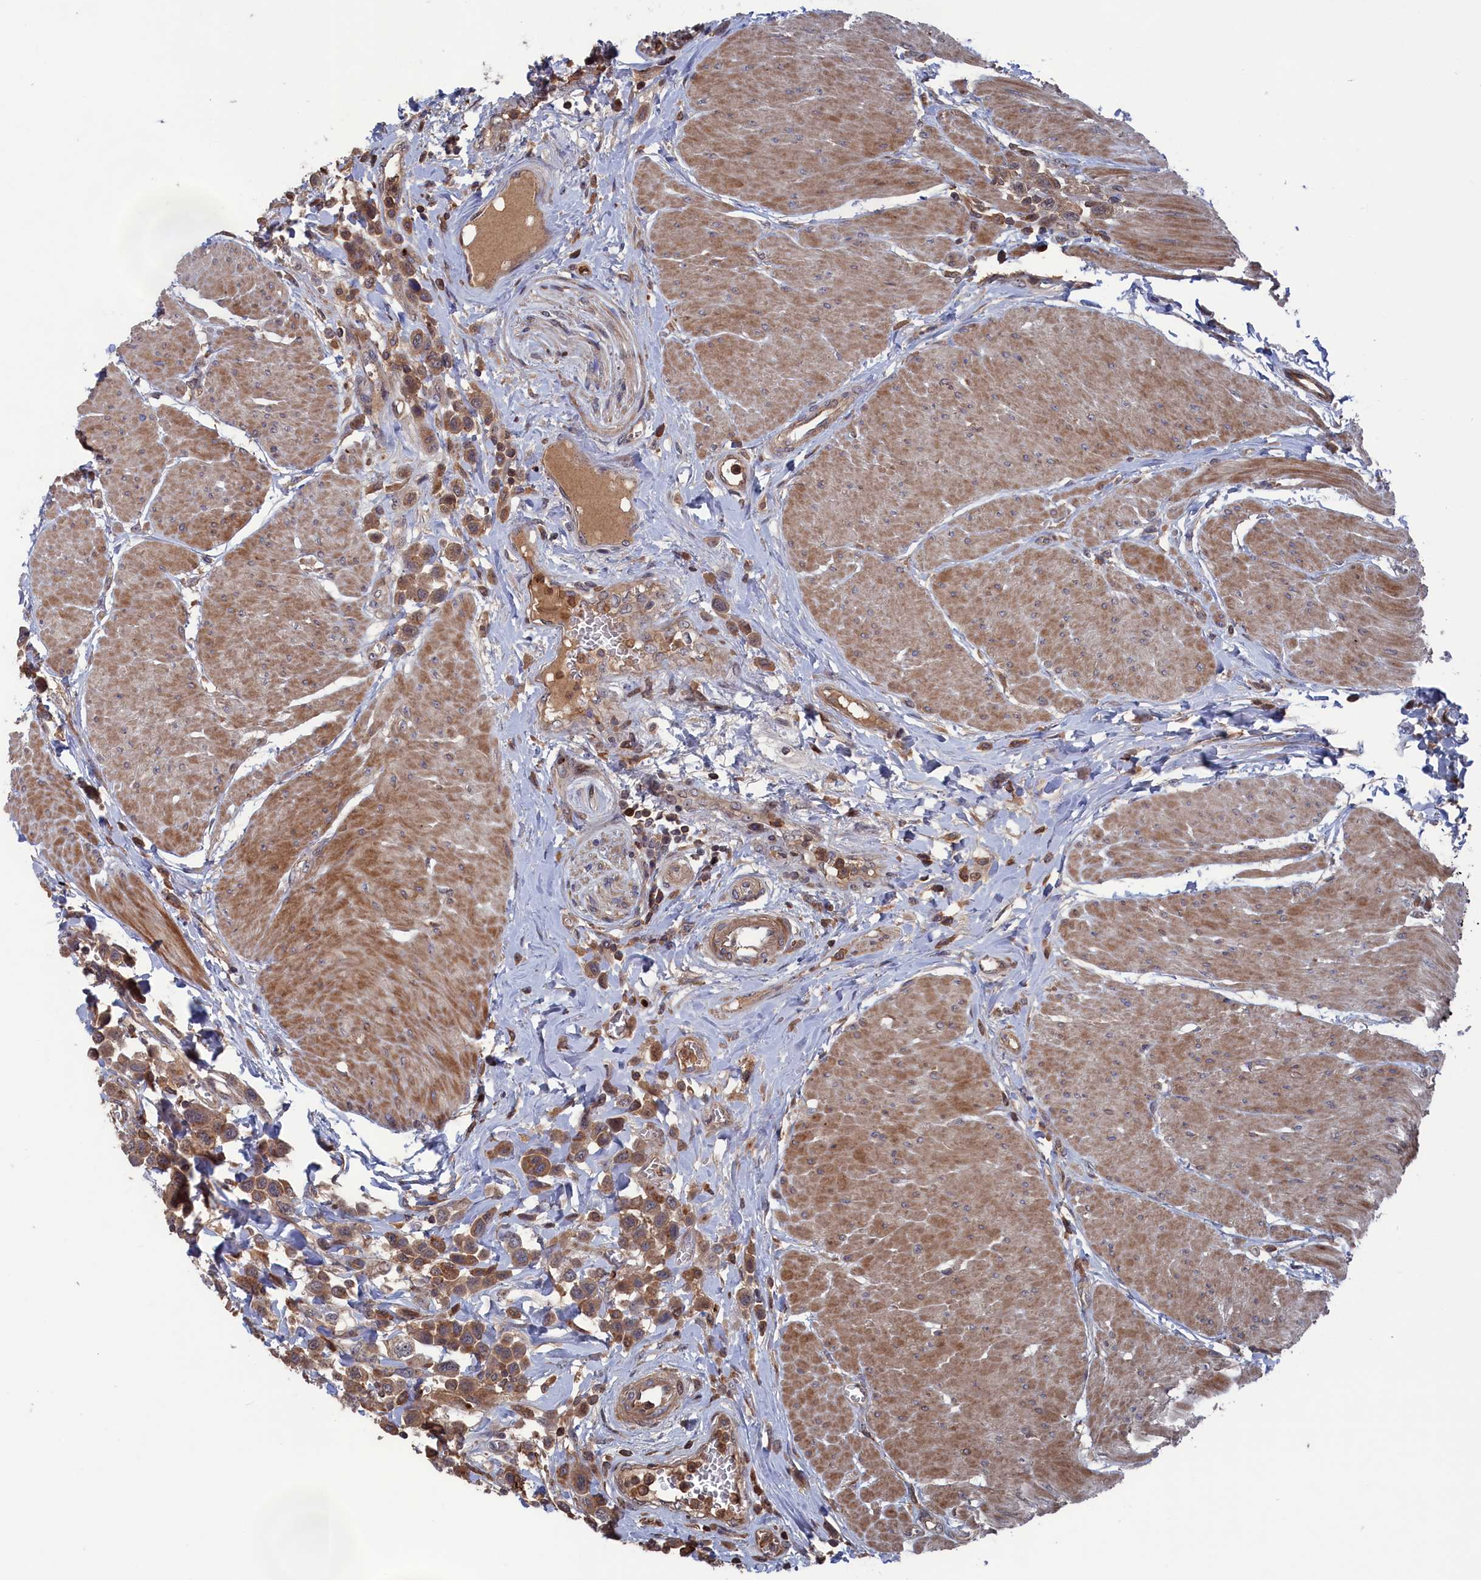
{"staining": {"intensity": "moderate", "quantity": ">75%", "location": "cytoplasmic/membranous"}, "tissue": "urothelial cancer", "cell_type": "Tumor cells", "image_type": "cancer", "snomed": [{"axis": "morphology", "description": "Urothelial carcinoma, High grade"}, {"axis": "topography", "description": "Urinary bladder"}], "caption": "A photomicrograph showing moderate cytoplasmic/membranous positivity in about >75% of tumor cells in urothelial cancer, as visualized by brown immunohistochemical staining.", "gene": "PLA2G15", "patient": {"sex": "male", "age": 50}}